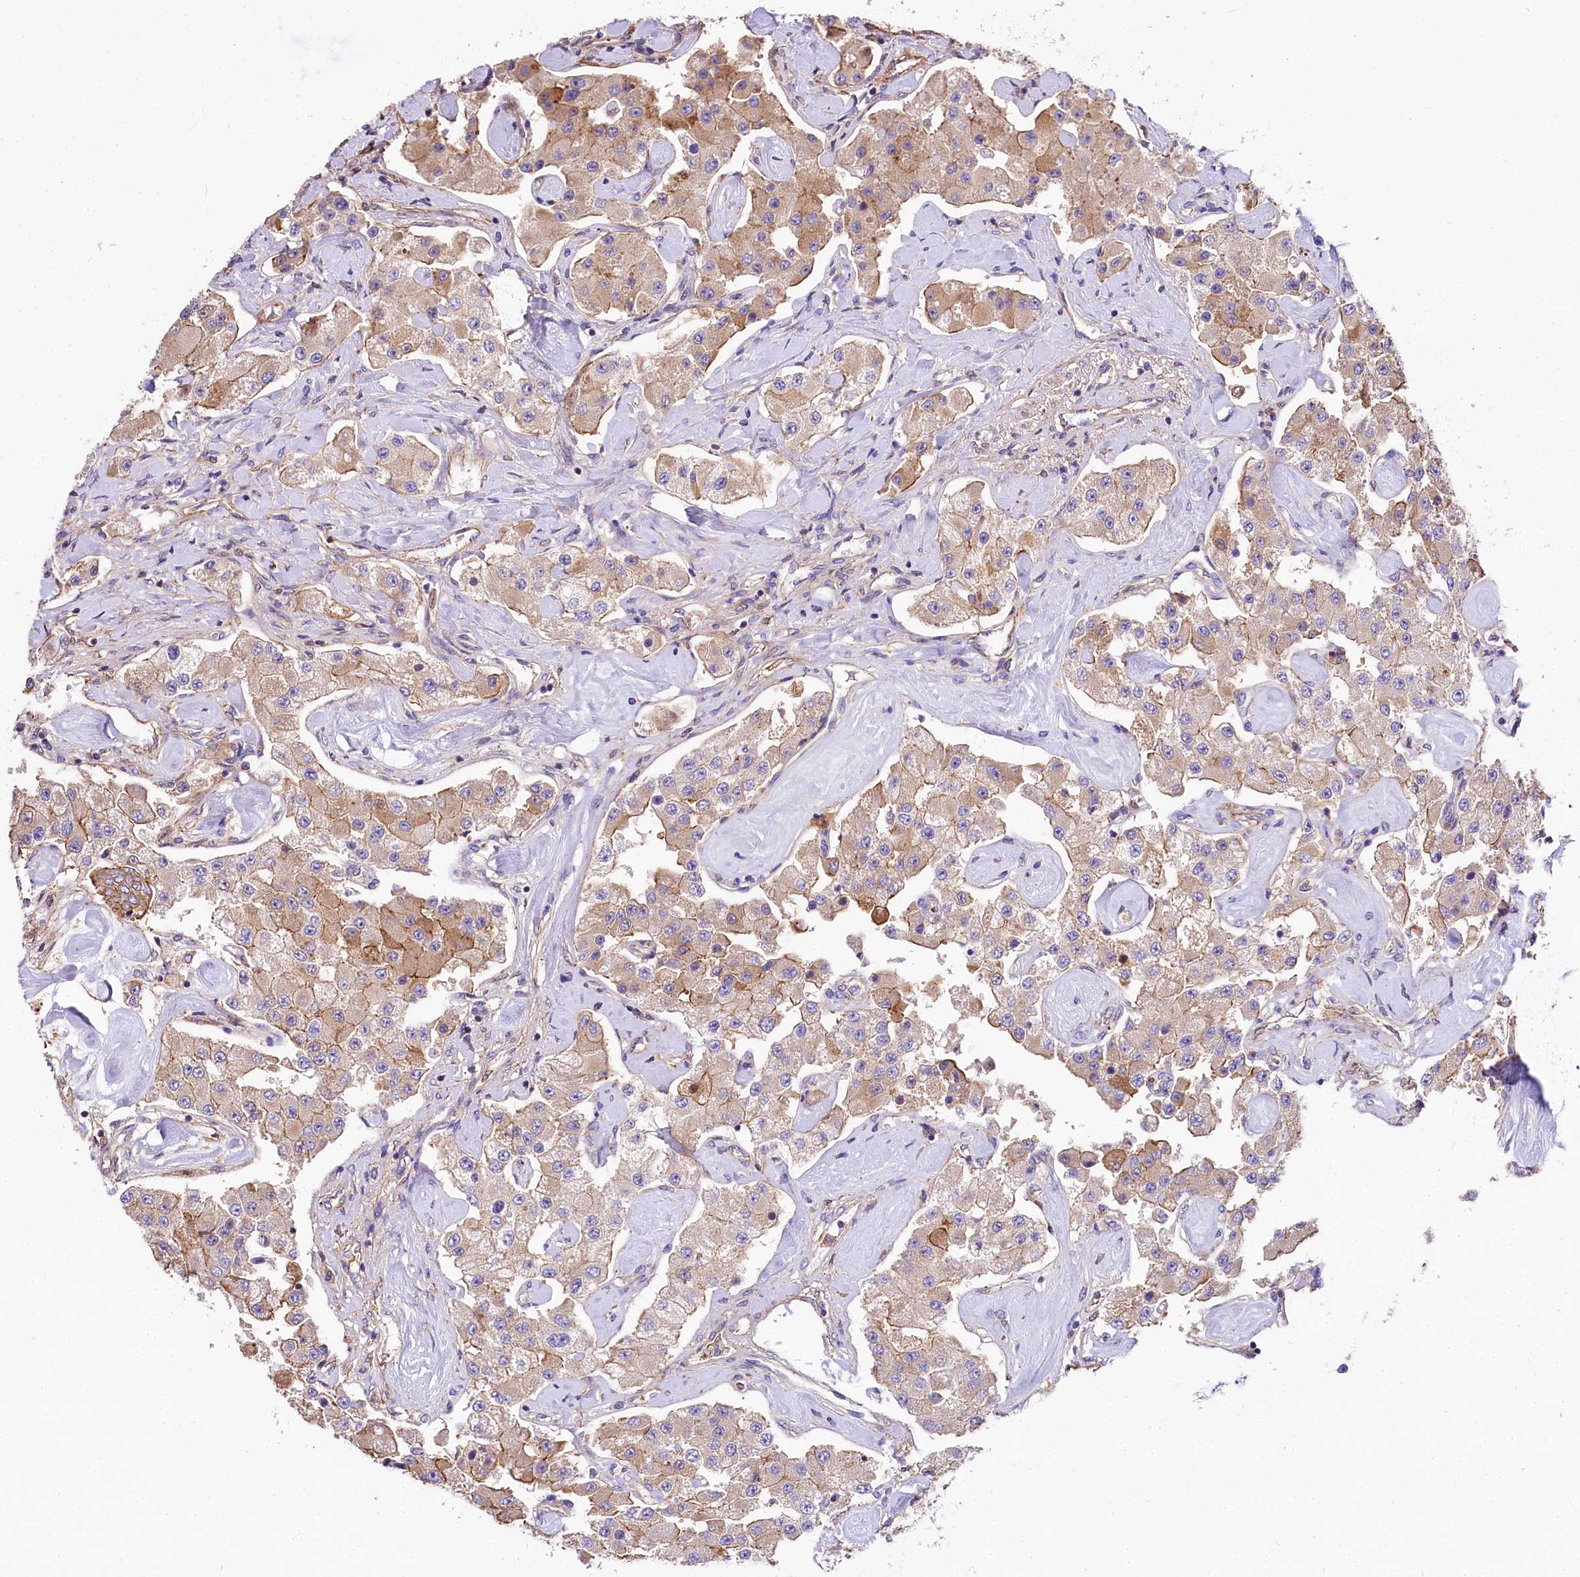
{"staining": {"intensity": "moderate", "quantity": "25%-75%", "location": "cytoplasmic/membranous"}, "tissue": "carcinoid", "cell_type": "Tumor cells", "image_type": "cancer", "snomed": [{"axis": "morphology", "description": "Carcinoid, malignant, NOS"}, {"axis": "topography", "description": "Pancreas"}], "caption": "This photomicrograph shows IHC staining of carcinoid (malignant), with medium moderate cytoplasmic/membranous expression in approximately 25%-75% of tumor cells.", "gene": "FCHSD2", "patient": {"sex": "male", "age": 41}}